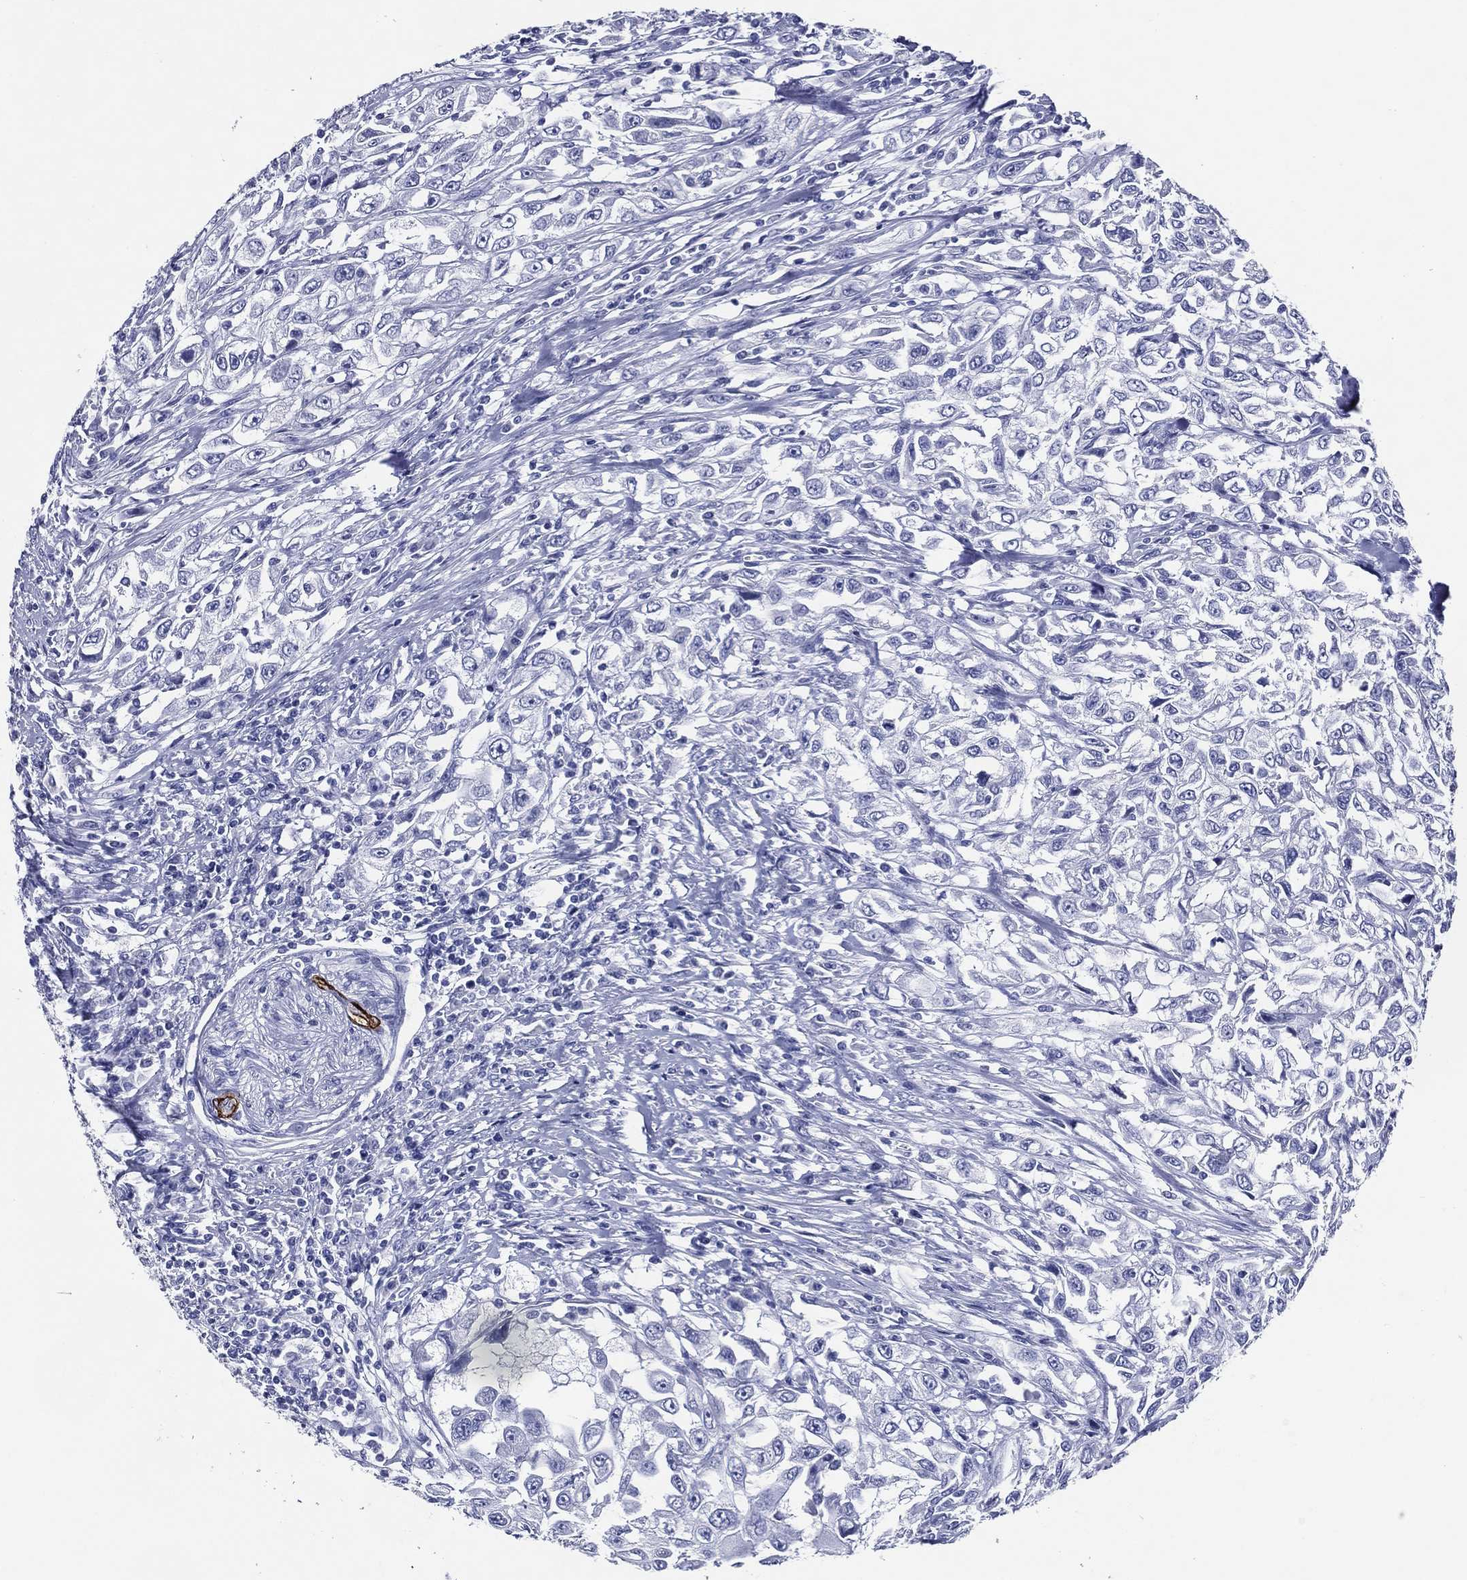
{"staining": {"intensity": "negative", "quantity": "none", "location": "none"}, "tissue": "urothelial cancer", "cell_type": "Tumor cells", "image_type": "cancer", "snomed": [{"axis": "morphology", "description": "Urothelial carcinoma, High grade"}, {"axis": "topography", "description": "Urinary bladder"}], "caption": "High magnification brightfield microscopy of high-grade urothelial carcinoma stained with DAB (3,3'-diaminobenzidine) (brown) and counterstained with hematoxylin (blue): tumor cells show no significant positivity. Brightfield microscopy of immunohistochemistry stained with DAB (brown) and hematoxylin (blue), captured at high magnification.", "gene": "ACE2", "patient": {"sex": "female", "age": 56}}